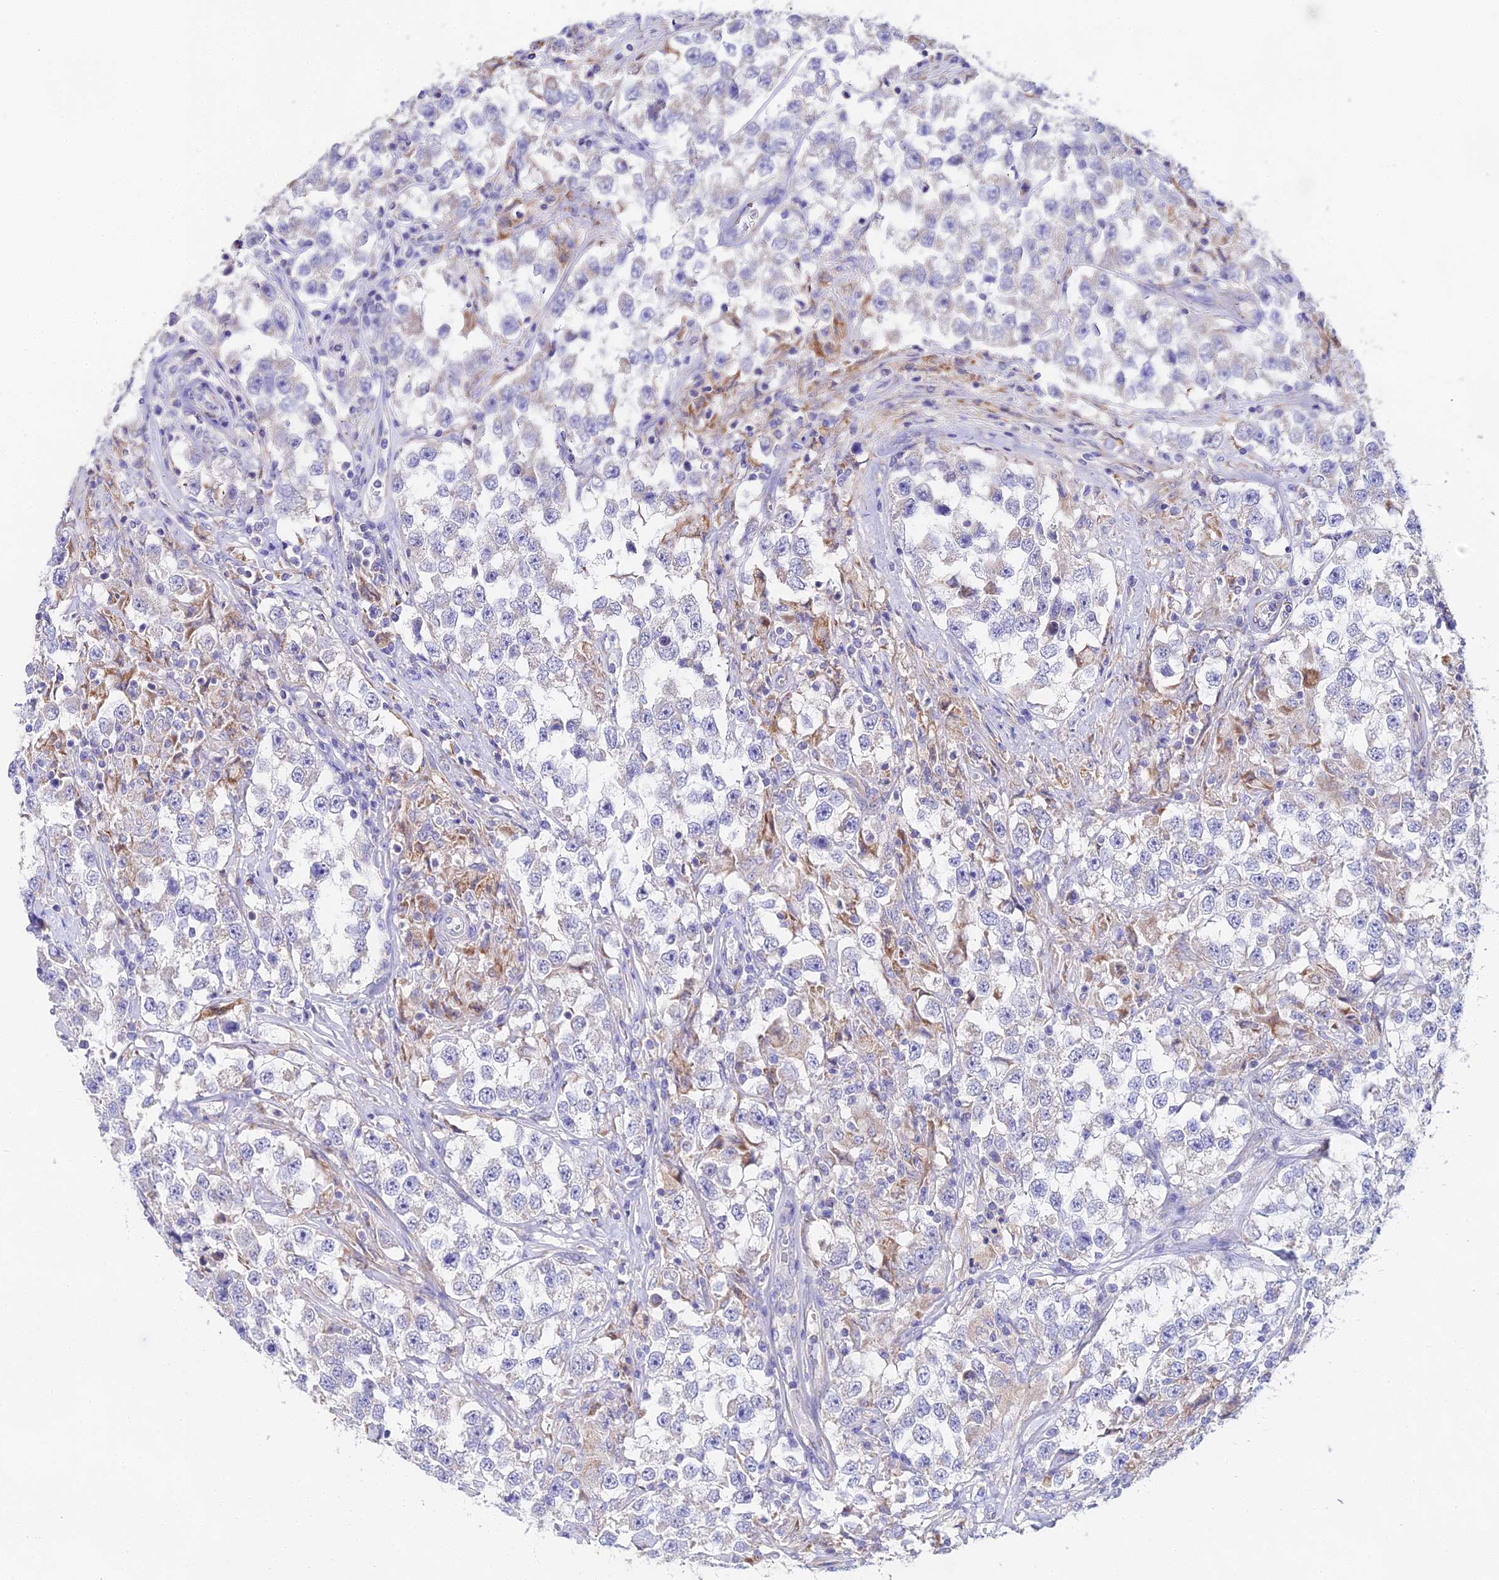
{"staining": {"intensity": "negative", "quantity": "none", "location": "none"}, "tissue": "testis cancer", "cell_type": "Tumor cells", "image_type": "cancer", "snomed": [{"axis": "morphology", "description": "Seminoma, NOS"}, {"axis": "topography", "description": "Testis"}], "caption": "Tumor cells are negative for protein expression in human testis cancer.", "gene": "PPP2R2C", "patient": {"sex": "male", "age": 46}}